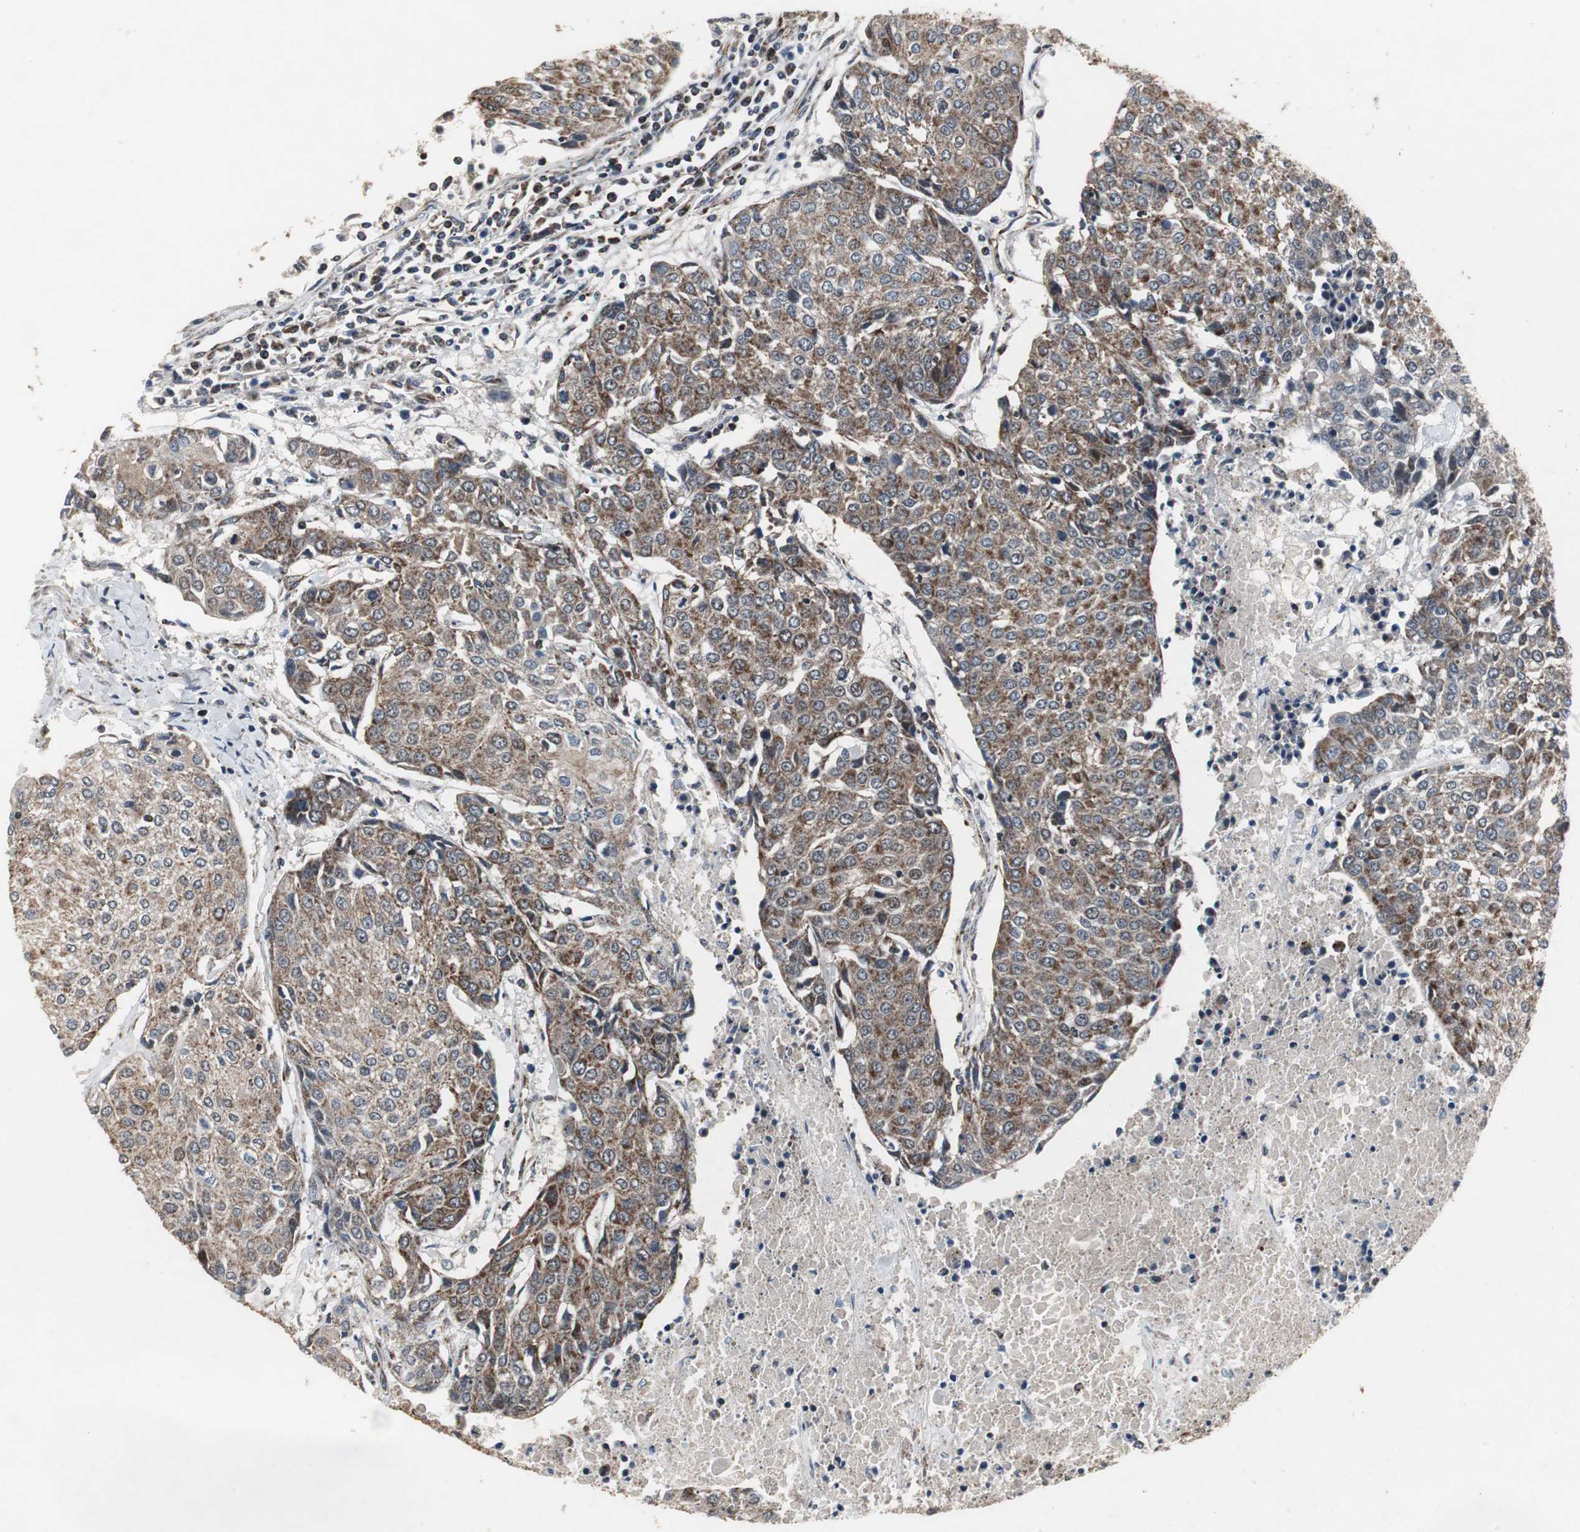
{"staining": {"intensity": "moderate", "quantity": "25%-75%", "location": "cytoplasmic/membranous"}, "tissue": "urothelial cancer", "cell_type": "Tumor cells", "image_type": "cancer", "snomed": [{"axis": "morphology", "description": "Urothelial carcinoma, High grade"}, {"axis": "topography", "description": "Urinary bladder"}], "caption": "Immunohistochemical staining of urothelial cancer demonstrates medium levels of moderate cytoplasmic/membranous staining in about 25%-75% of tumor cells.", "gene": "MRPL40", "patient": {"sex": "female", "age": 85}}